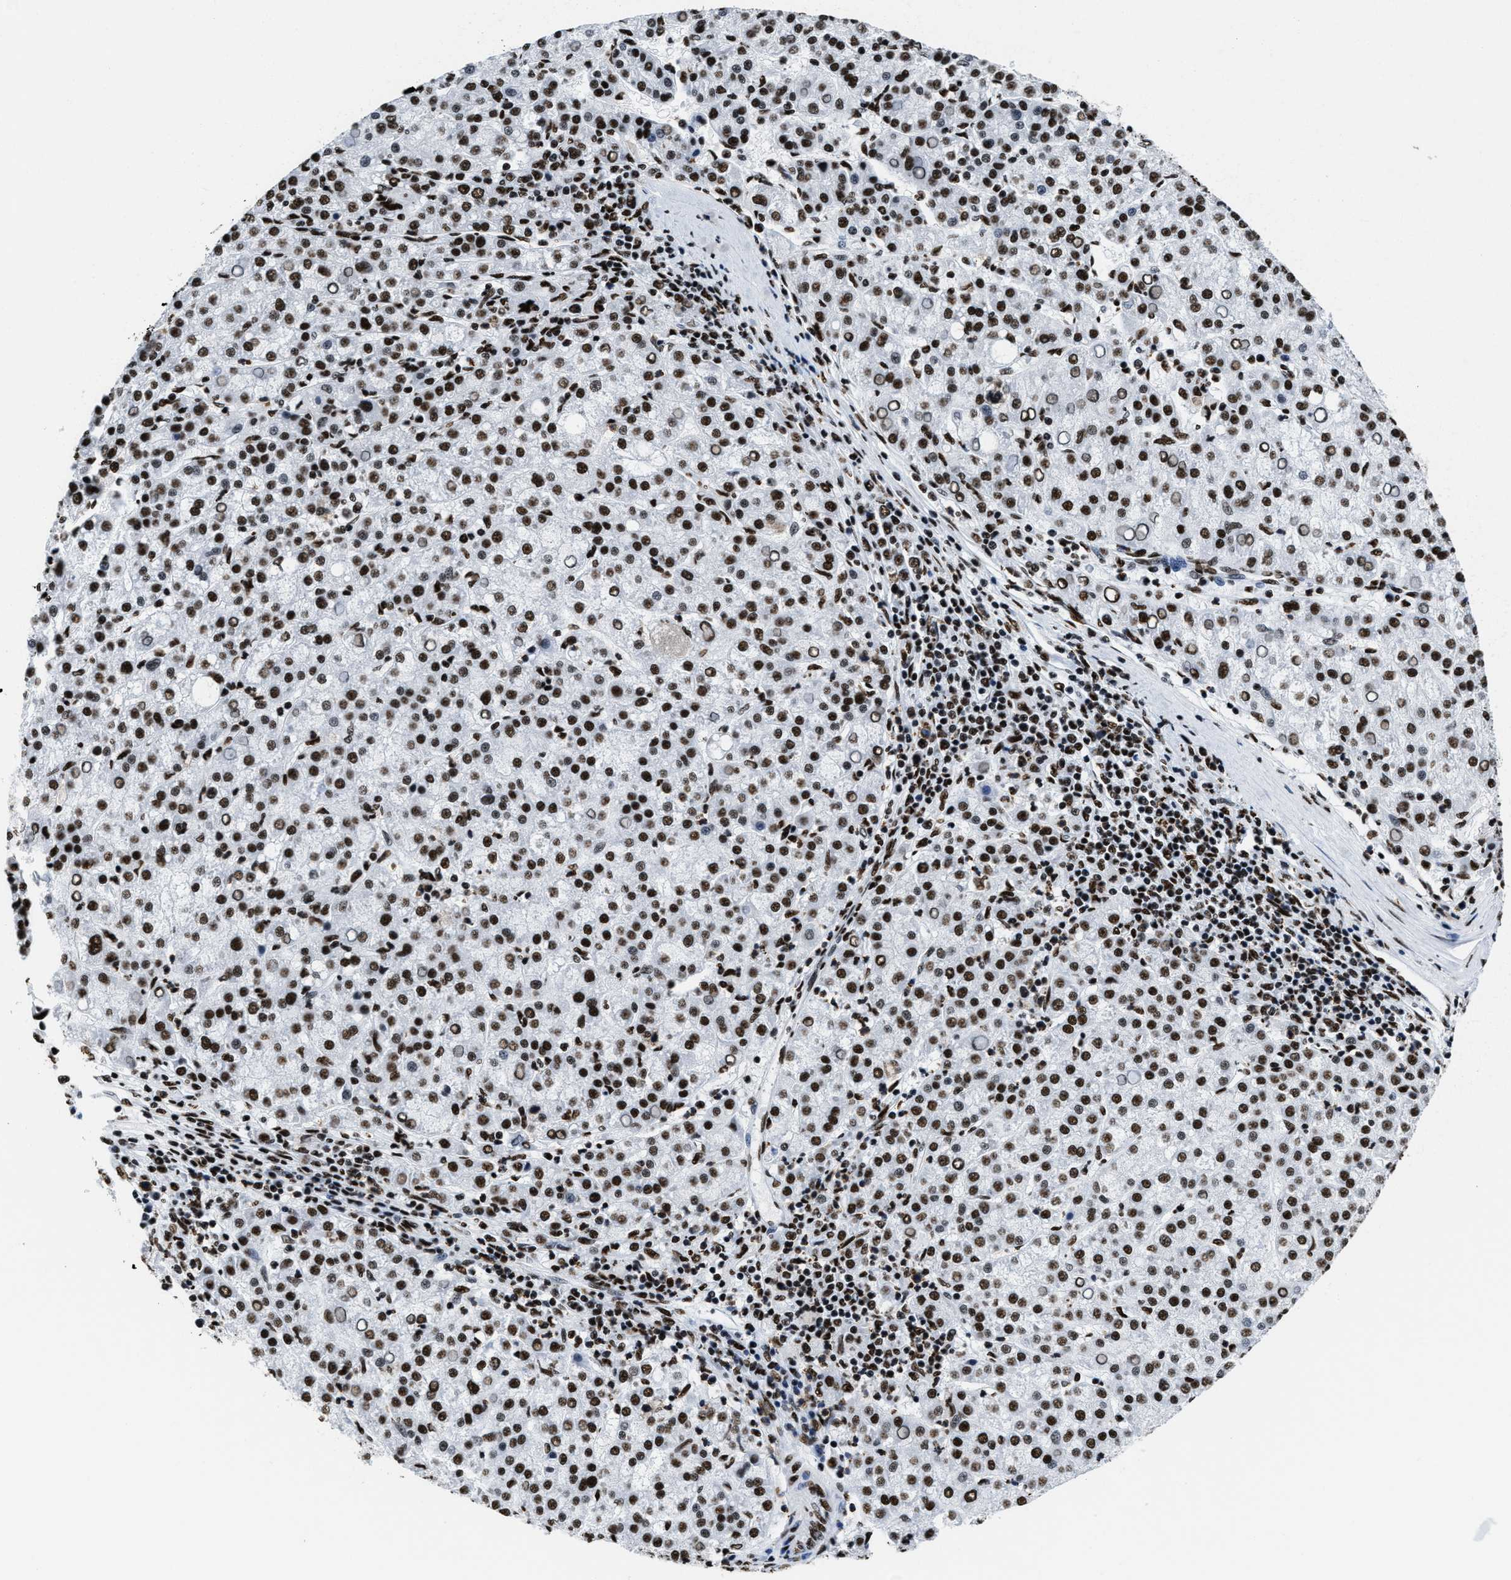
{"staining": {"intensity": "strong", "quantity": ">75%", "location": "nuclear"}, "tissue": "liver cancer", "cell_type": "Tumor cells", "image_type": "cancer", "snomed": [{"axis": "morphology", "description": "Carcinoma, Hepatocellular, NOS"}, {"axis": "topography", "description": "Liver"}], "caption": "Protein staining of hepatocellular carcinoma (liver) tissue shows strong nuclear expression in about >75% of tumor cells.", "gene": "SMARCC2", "patient": {"sex": "female", "age": 58}}